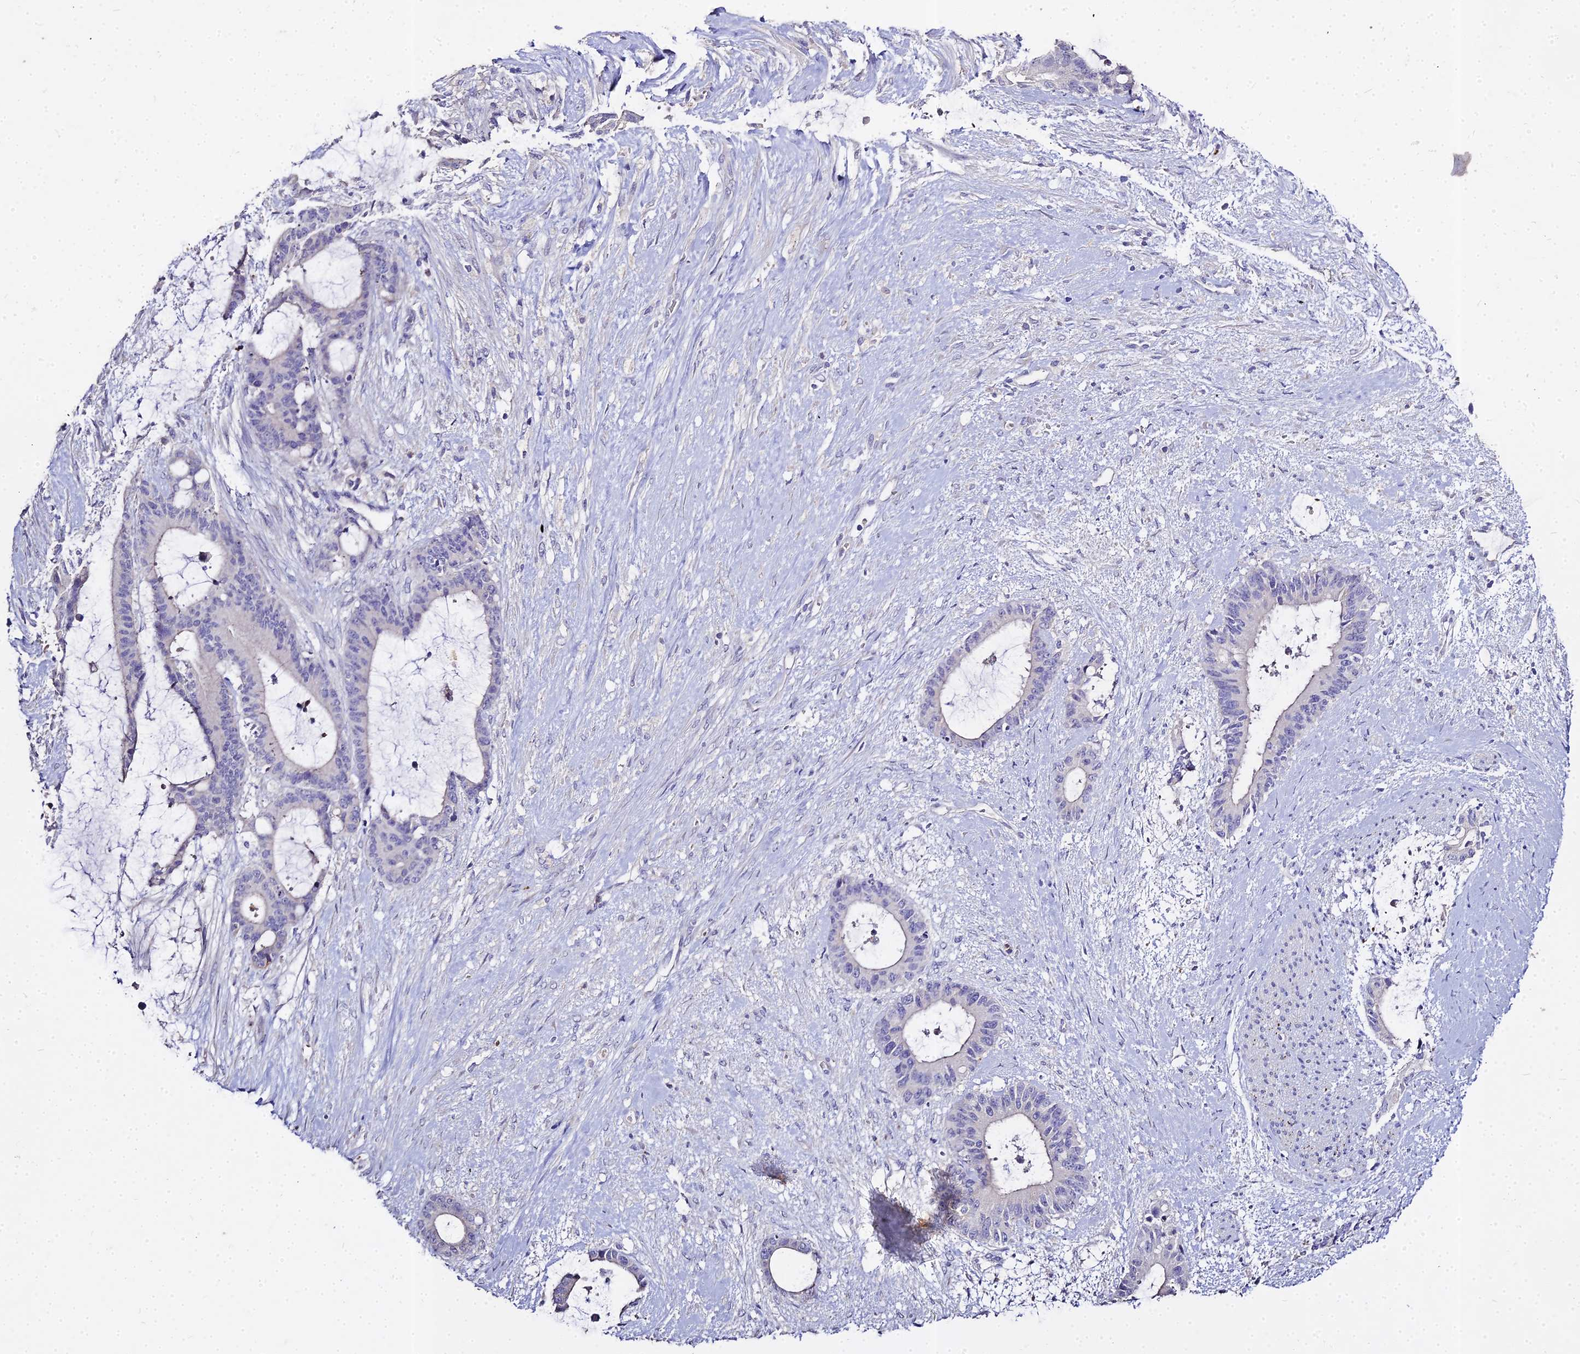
{"staining": {"intensity": "negative", "quantity": "none", "location": "none"}, "tissue": "liver cancer", "cell_type": "Tumor cells", "image_type": "cancer", "snomed": [{"axis": "morphology", "description": "Normal tissue, NOS"}, {"axis": "morphology", "description": "Cholangiocarcinoma"}, {"axis": "topography", "description": "Liver"}, {"axis": "topography", "description": "Peripheral nerve tissue"}], "caption": "Liver cancer was stained to show a protein in brown. There is no significant staining in tumor cells.", "gene": "GLYAT", "patient": {"sex": "female", "age": 73}}